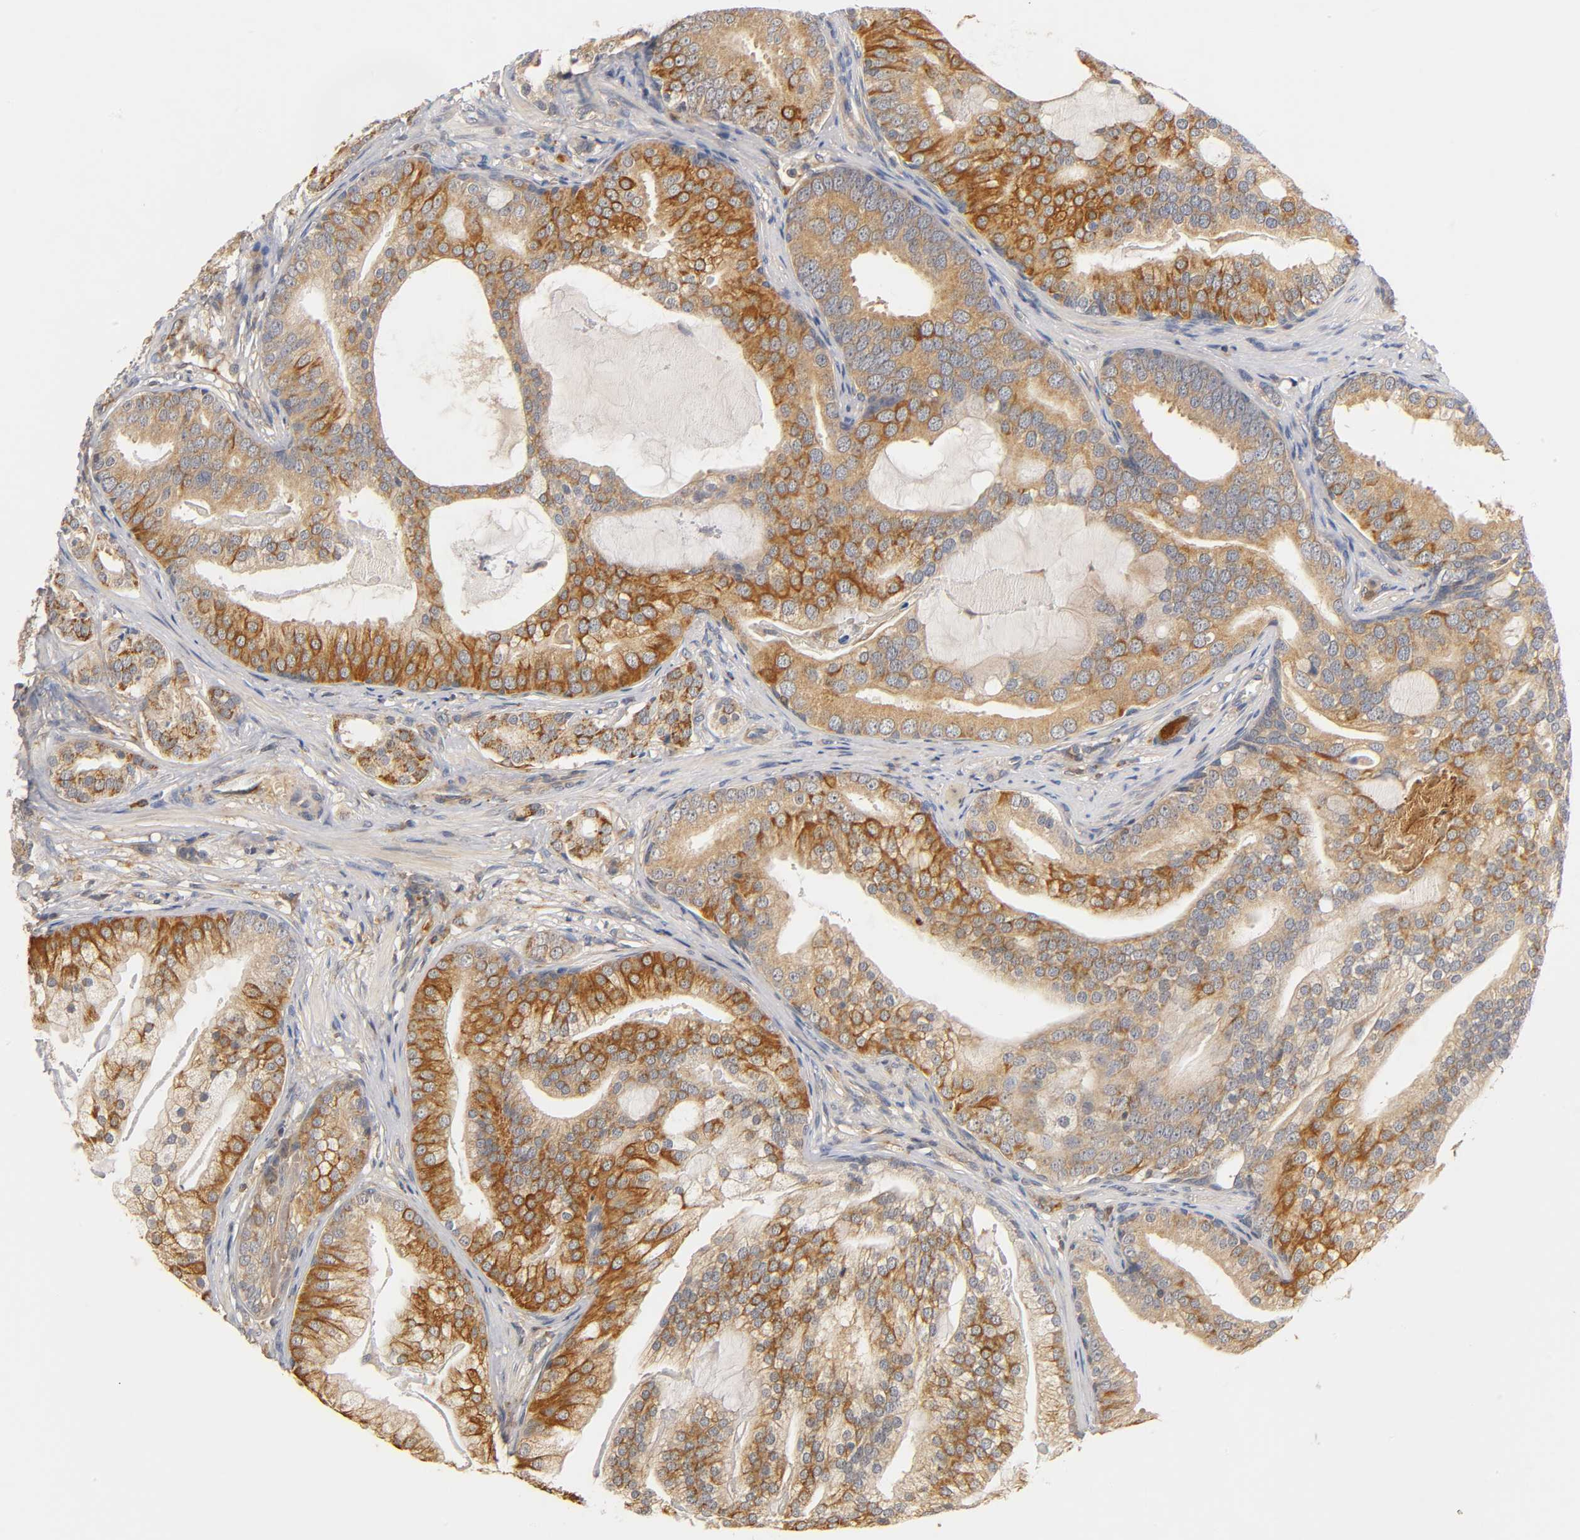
{"staining": {"intensity": "strong", "quantity": ">75%", "location": "cytoplasmic/membranous"}, "tissue": "prostate cancer", "cell_type": "Tumor cells", "image_type": "cancer", "snomed": [{"axis": "morphology", "description": "Adenocarcinoma, Low grade"}, {"axis": "topography", "description": "Prostate"}], "caption": "Immunohistochemical staining of prostate cancer exhibits high levels of strong cytoplasmic/membranous expression in about >75% of tumor cells. The protein of interest is shown in brown color, while the nuclei are stained blue.", "gene": "SCAP", "patient": {"sex": "male", "age": 58}}